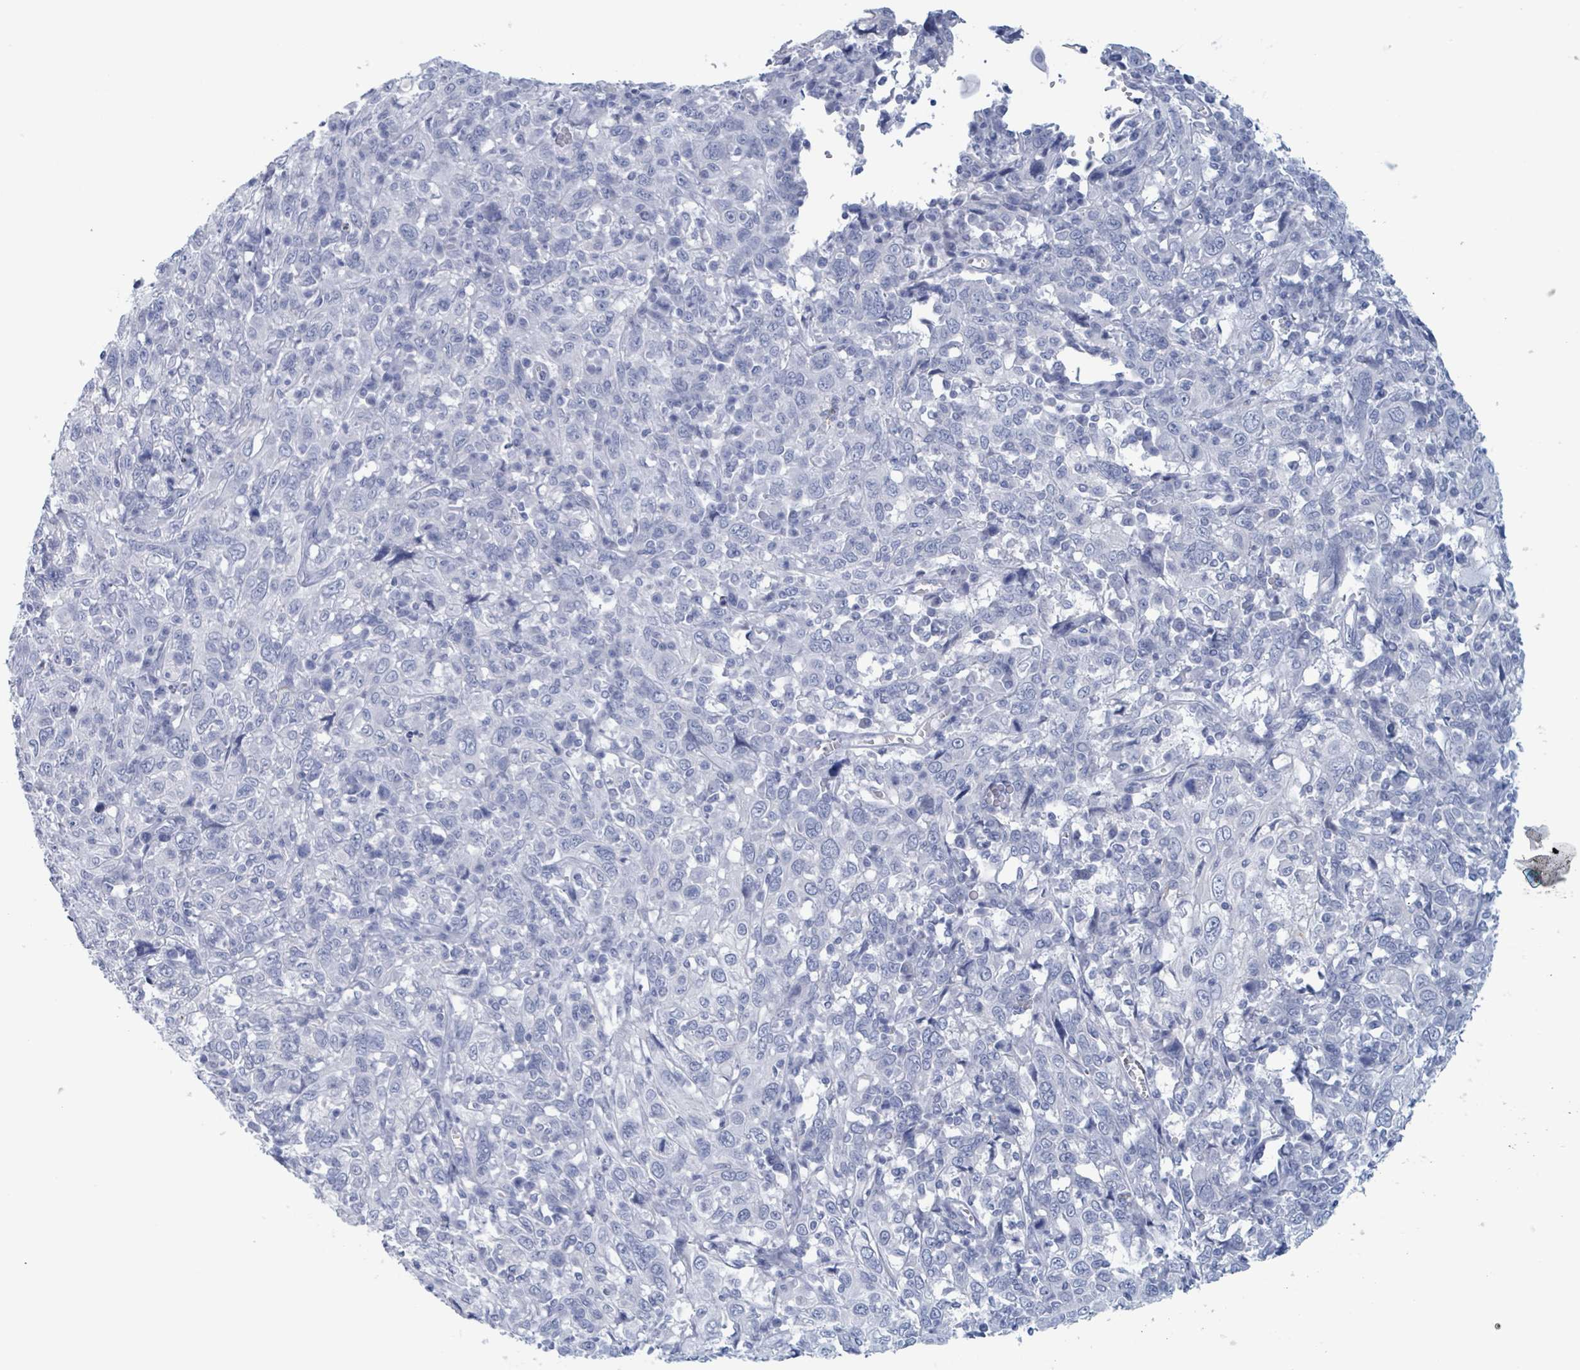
{"staining": {"intensity": "negative", "quantity": "none", "location": "none"}, "tissue": "cervical cancer", "cell_type": "Tumor cells", "image_type": "cancer", "snomed": [{"axis": "morphology", "description": "Squamous cell carcinoma, NOS"}, {"axis": "topography", "description": "Cervix"}], "caption": "The histopathology image displays no significant positivity in tumor cells of squamous cell carcinoma (cervical). Brightfield microscopy of immunohistochemistry stained with DAB (3,3'-diaminobenzidine) (brown) and hematoxylin (blue), captured at high magnification.", "gene": "KLK4", "patient": {"sex": "female", "age": 46}}